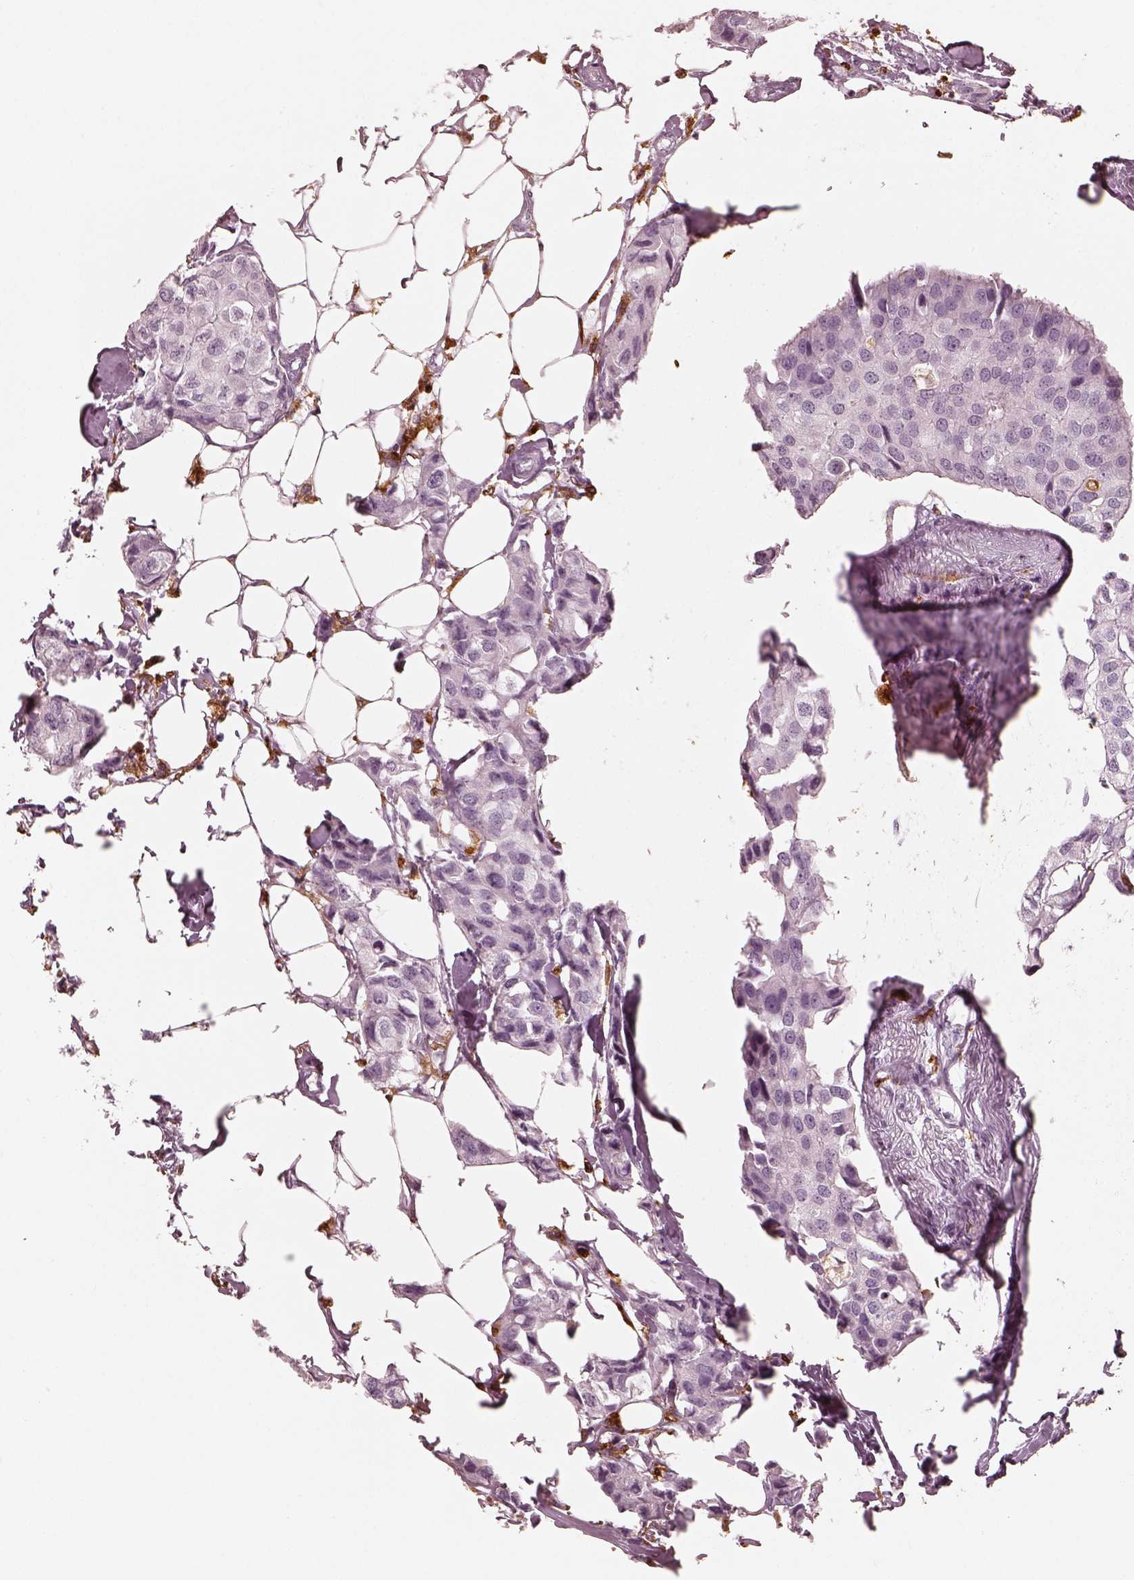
{"staining": {"intensity": "negative", "quantity": "none", "location": "none"}, "tissue": "breast cancer", "cell_type": "Tumor cells", "image_type": "cancer", "snomed": [{"axis": "morphology", "description": "Duct carcinoma"}, {"axis": "topography", "description": "Breast"}], "caption": "High power microscopy image of an immunohistochemistry (IHC) photomicrograph of breast invasive ductal carcinoma, revealing no significant expression in tumor cells.", "gene": "ALOX5", "patient": {"sex": "female", "age": 80}}